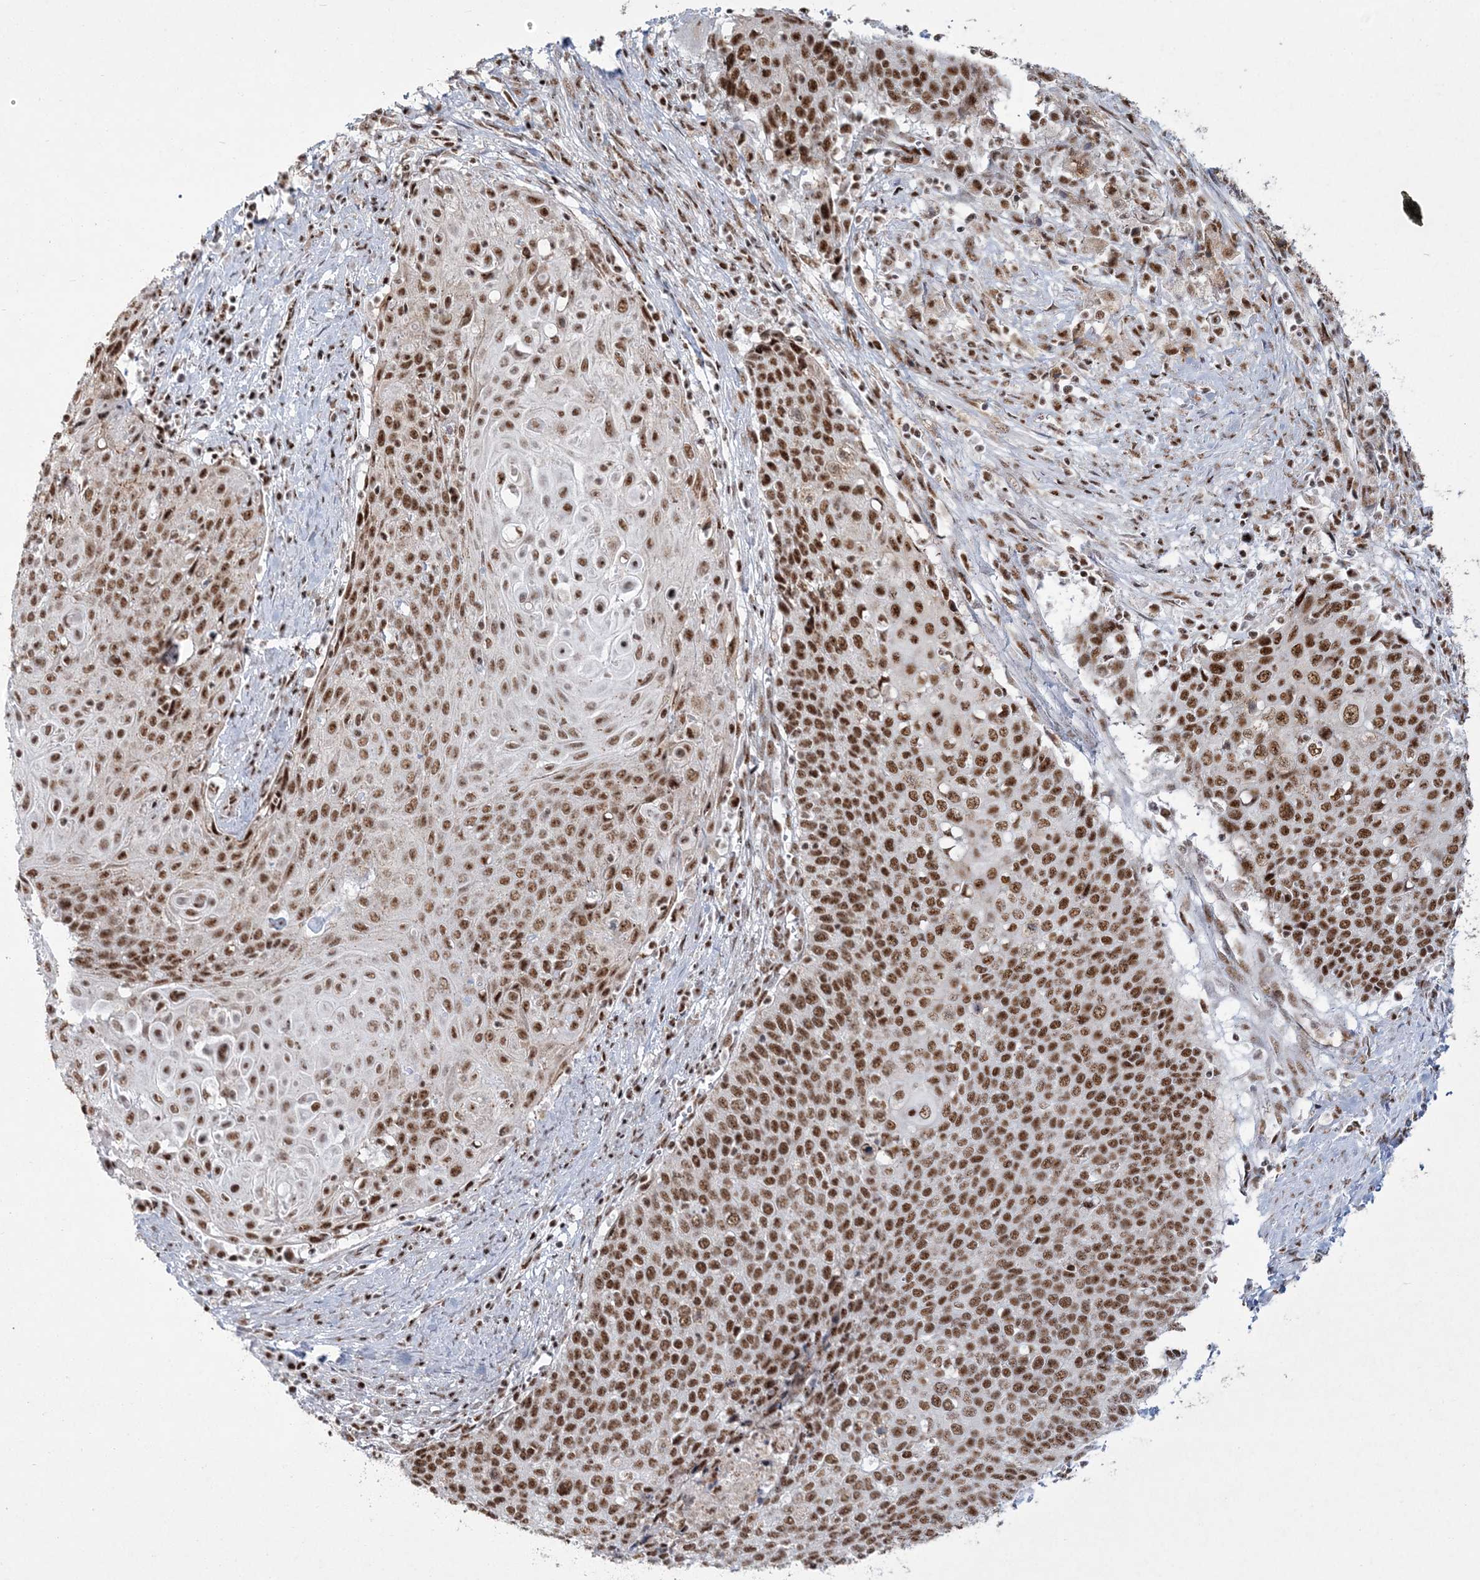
{"staining": {"intensity": "strong", "quantity": ">75%", "location": "nuclear"}, "tissue": "cervical cancer", "cell_type": "Tumor cells", "image_type": "cancer", "snomed": [{"axis": "morphology", "description": "Squamous cell carcinoma, NOS"}, {"axis": "topography", "description": "Cervix"}], "caption": "Brown immunohistochemical staining in squamous cell carcinoma (cervical) shows strong nuclear expression in approximately >75% of tumor cells. (Stains: DAB (3,3'-diaminobenzidine) in brown, nuclei in blue, Microscopy: brightfield microscopy at high magnification).", "gene": "RBM17", "patient": {"sex": "female", "age": 39}}